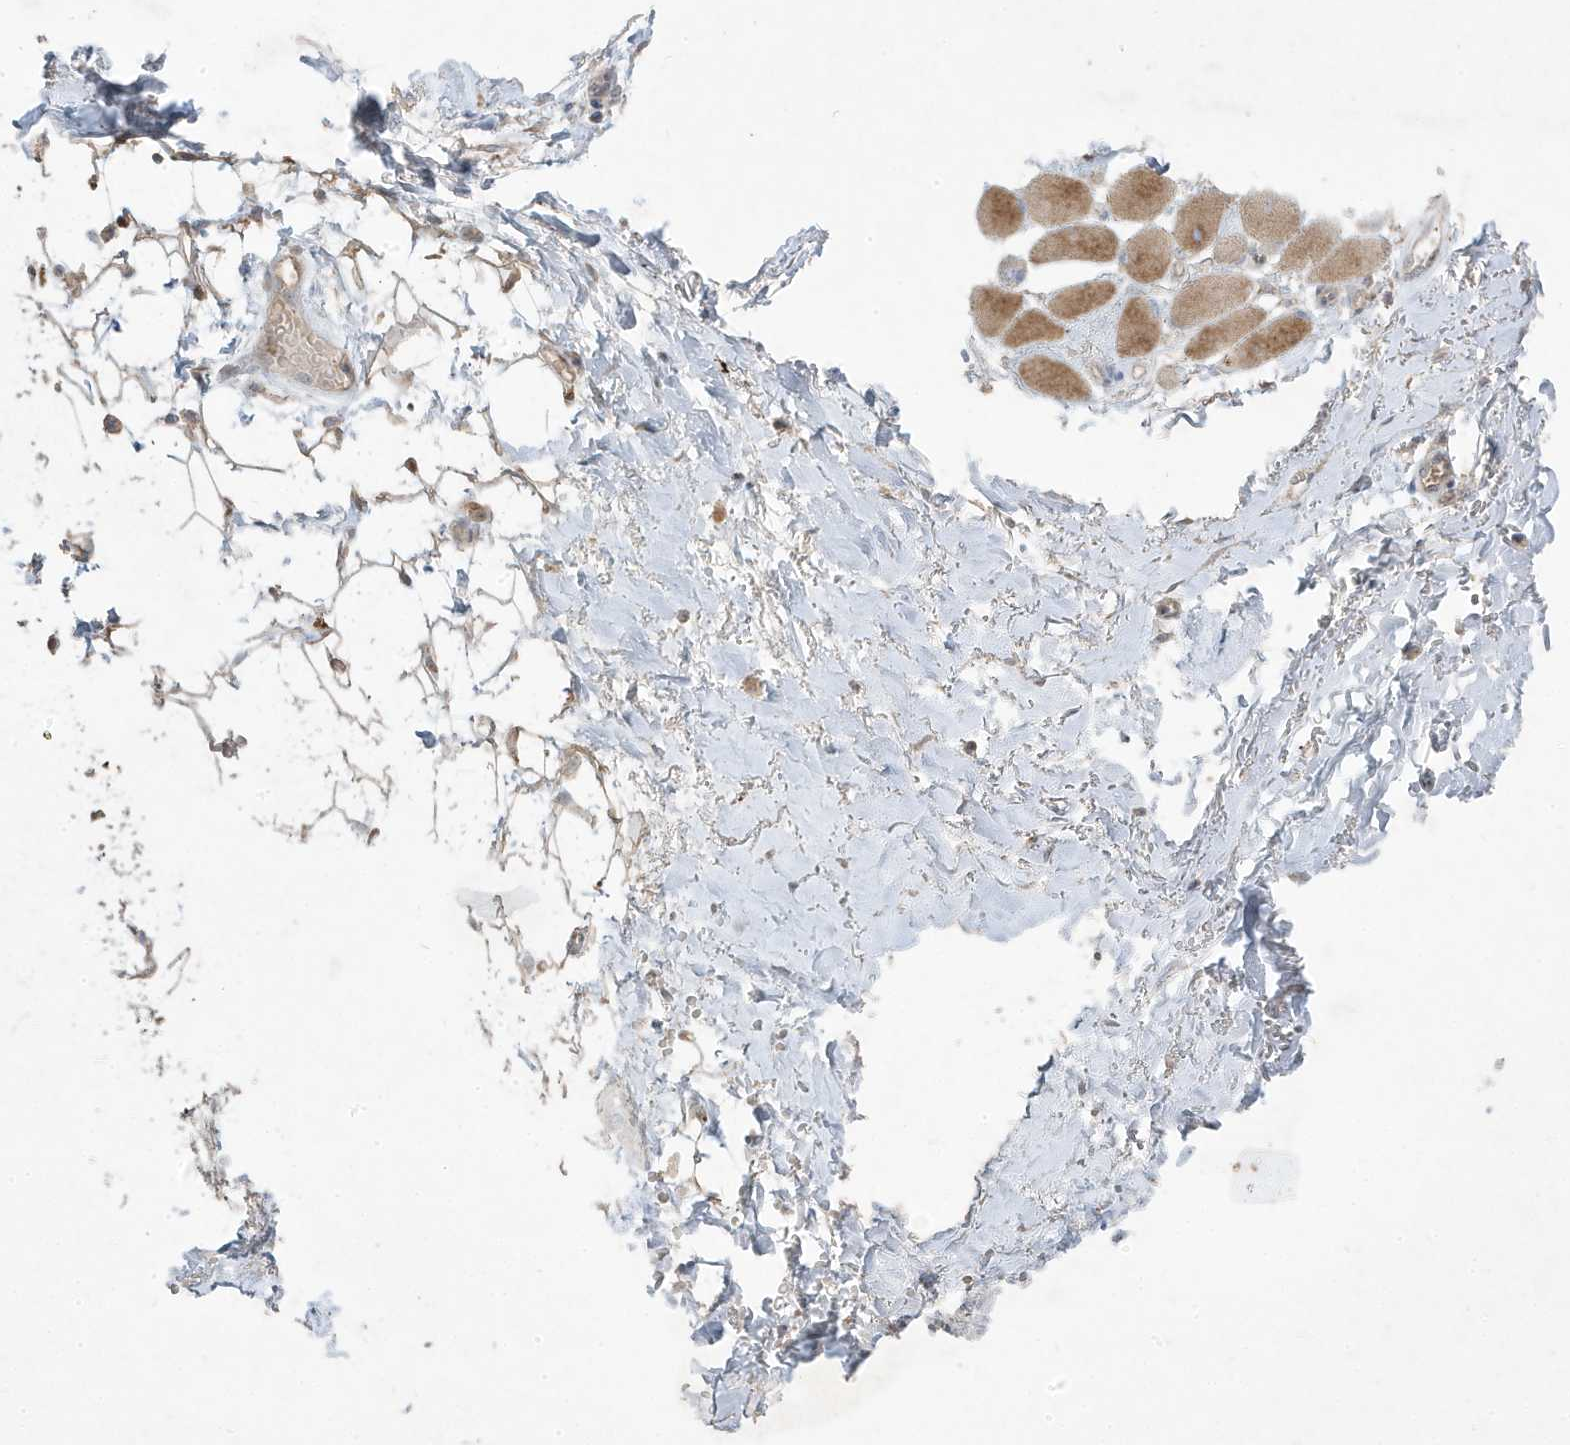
{"staining": {"intensity": "negative", "quantity": "none", "location": "none"}, "tissue": "adipose tissue", "cell_type": "Adipocytes", "image_type": "normal", "snomed": [{"axis": "morphology", "description": "Normal tissue, NOS"}, {"axis": "morphology", "description": "Basal cell carcinoma"}, {"axis": "topography", "description": "Skin"}], "caption": "An IHC micrograph of benign adipose tissue is shown. There is no staining in adipocytes of adipose tissue. (Immunohistochemistry (ihc), brightfield microscopy, high magnification).", "gene": "RGL4", "patient": {"sex": "female", "age": 89}}